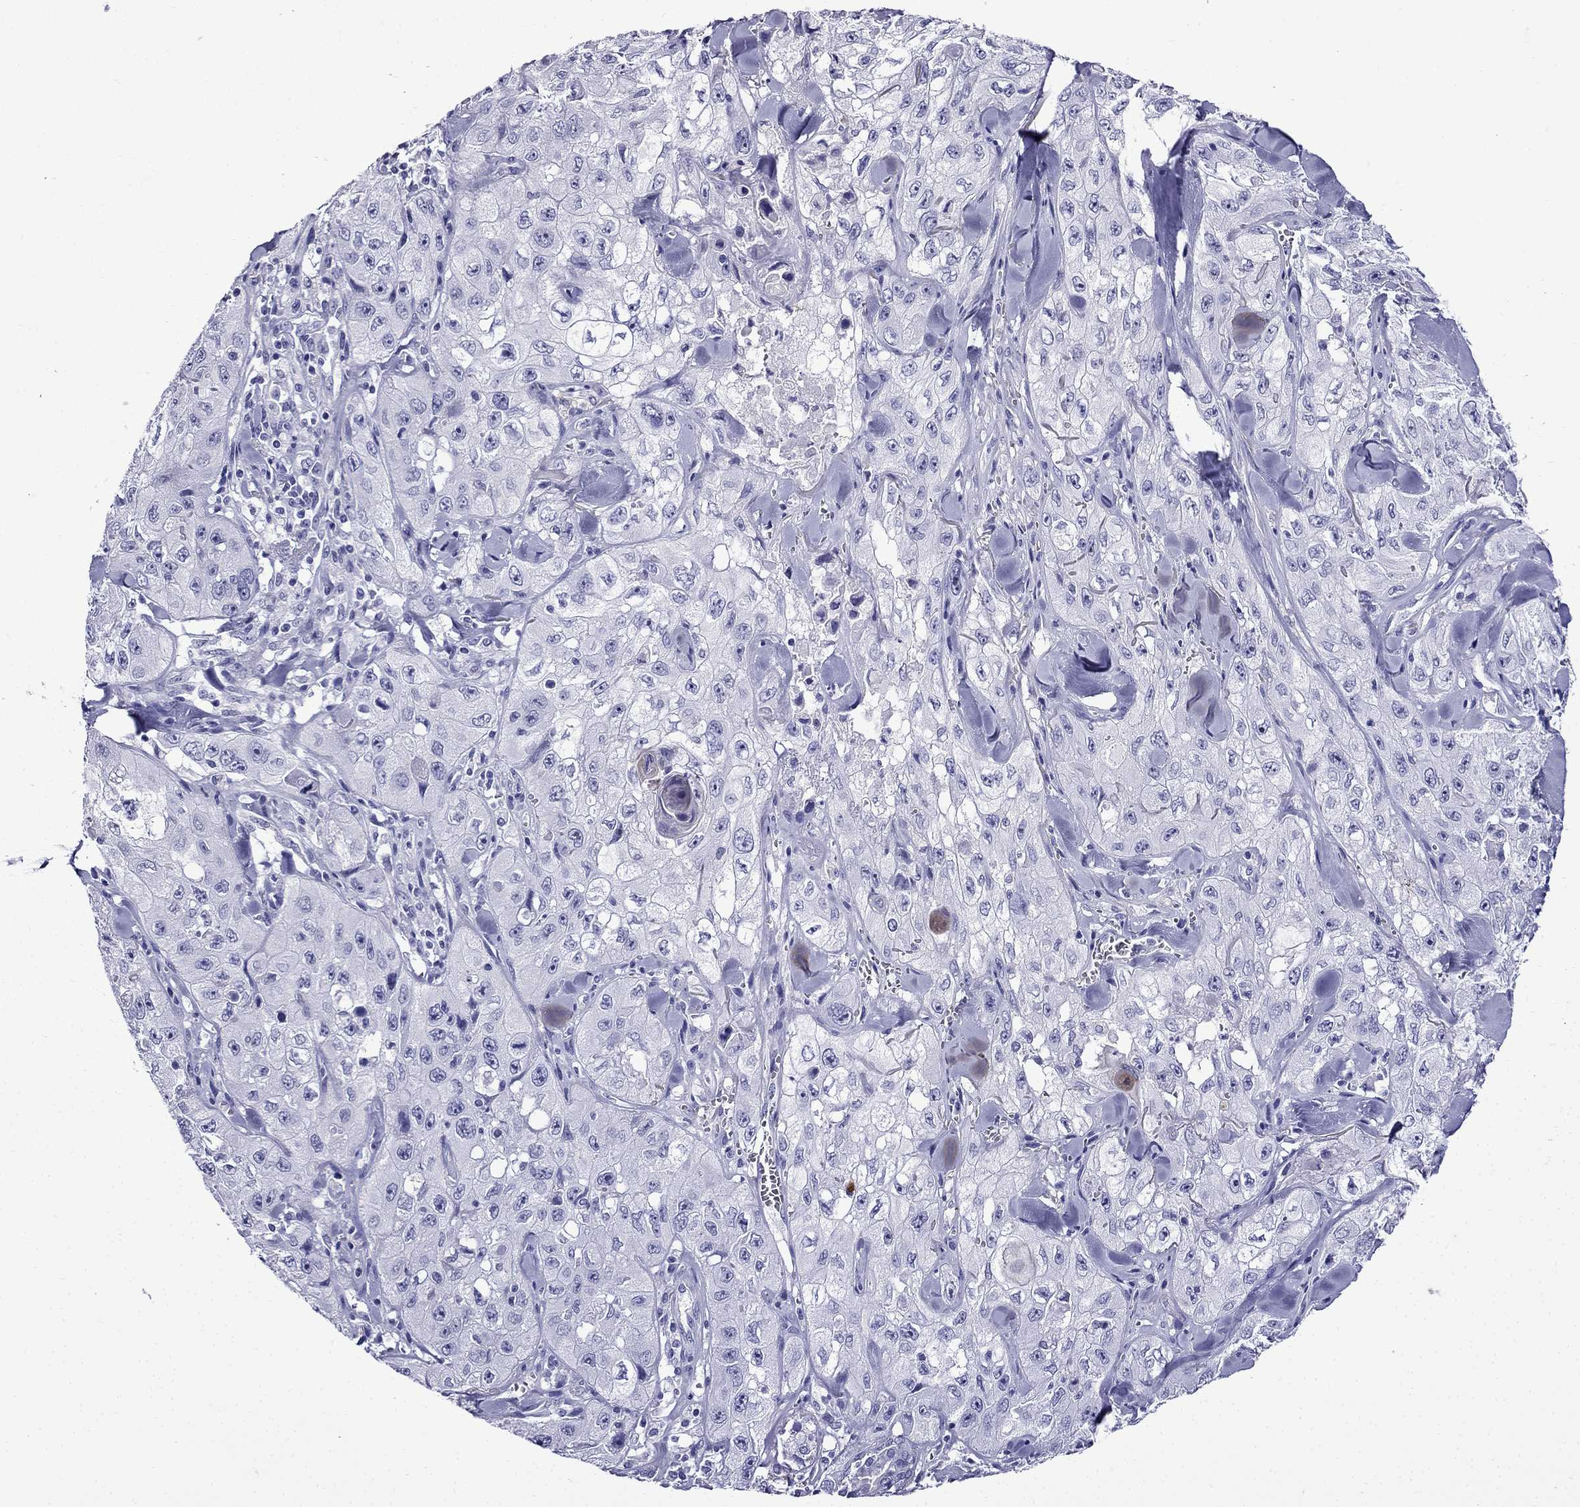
{"staining": {"intensity": "negative", "quantity": "none", "location": "none"}, "tissue": "skin cancer", "cell_type": "Tumor cells", "image_type": "cancer", "snomed": [{"axis": "morphology", "description": "Squamous cell carcinoma, NOS"}, {"axis": "topography", "description": "Skin"}, {"axis": "topography", "description": "Subcutis"}], "caption": "Immunohistochemical staining of squamous cell carcinoma (skin) displays no significant positivity in tumor cells.", "gene": "ERC2", "patient": {"sex": "male", "age": 73}}